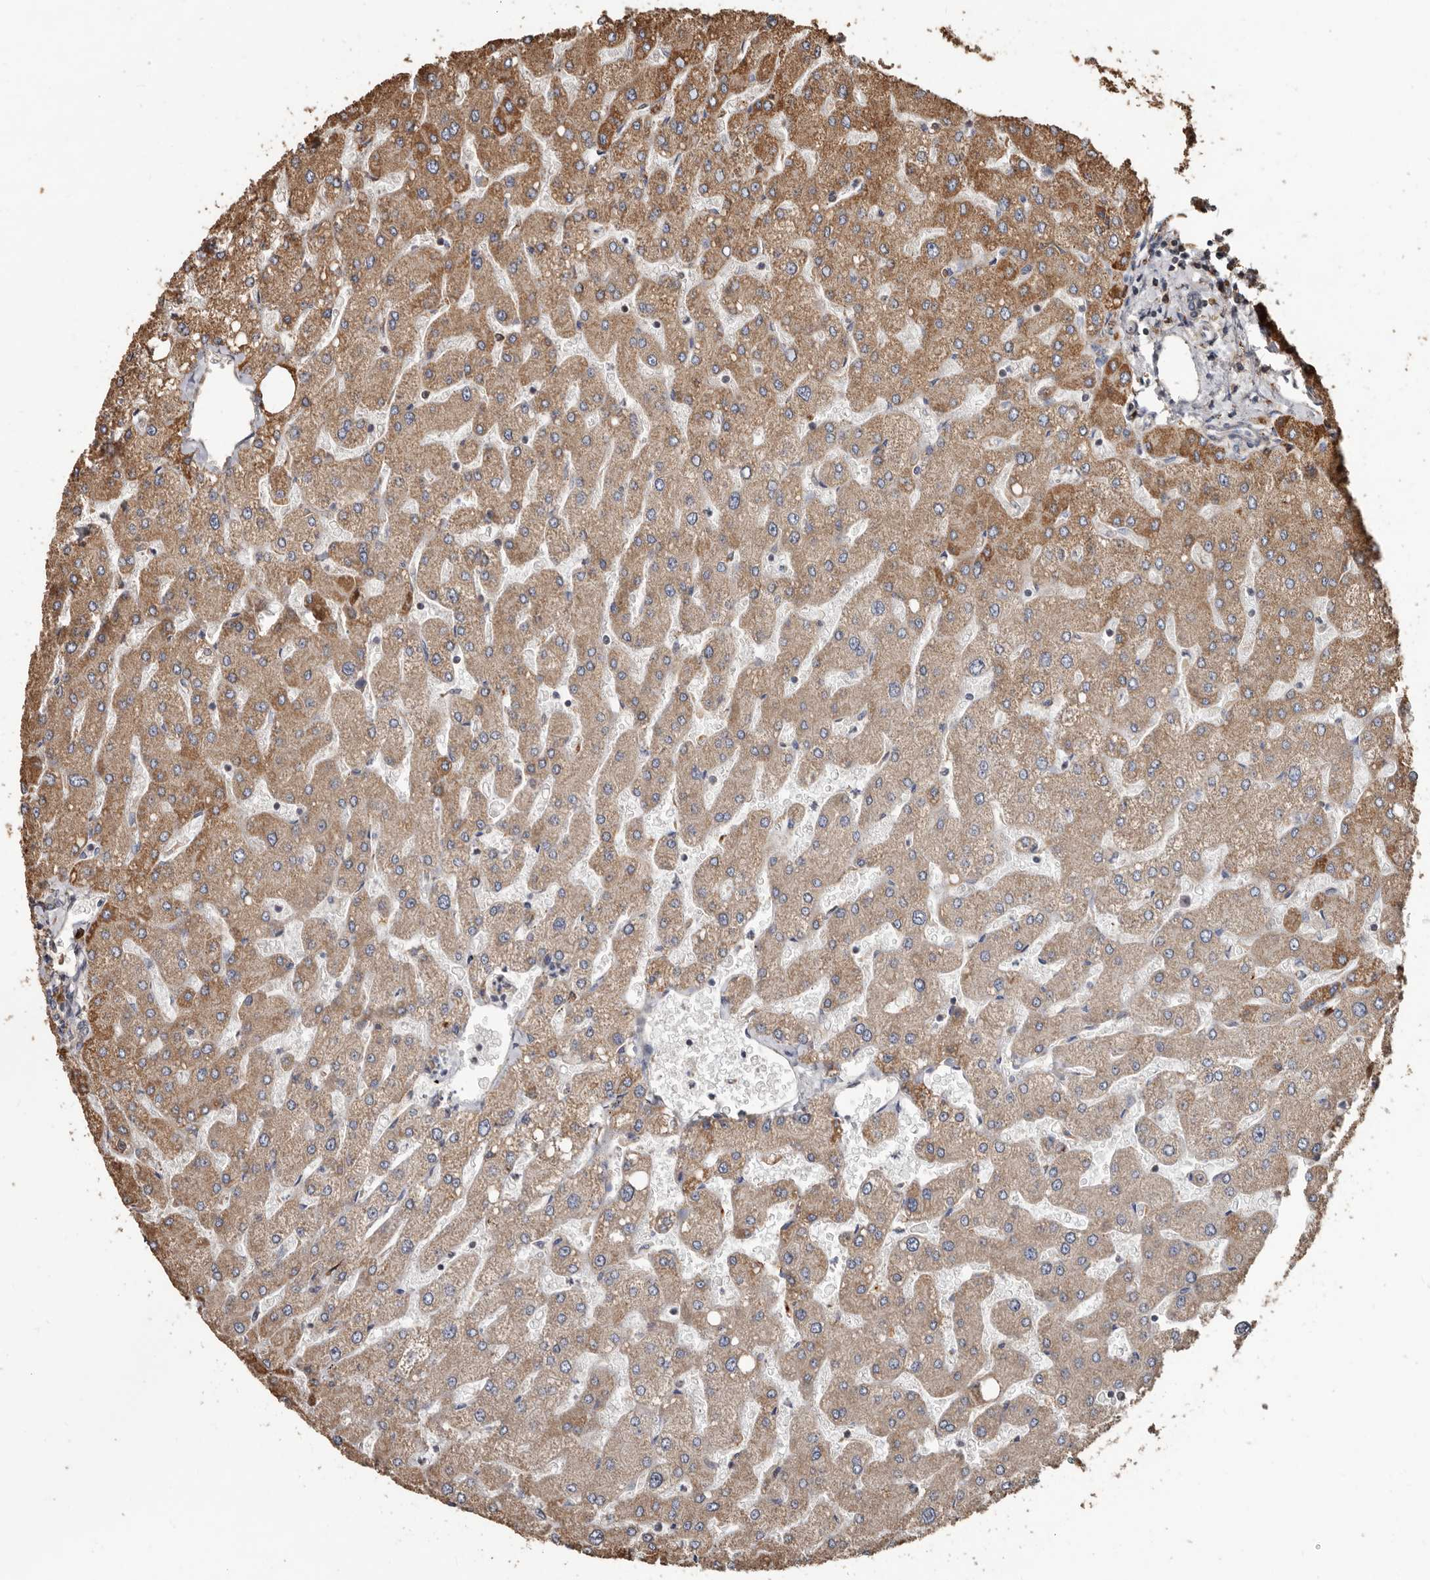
{"staining": {"intensity": "negative", "quantity": "none", "location": "none"}, "tissue": "liver", "cell_type": "Cholangiocytes", "image_type": "normal", "snomed": [{"axis": "morphology", "description": "Normal tissue, NOS"}, {"axis": "topography", "description": "Liver"}], "caption": "There is no significant staining in cholangiocytes of liver. (DAB immunohistochemistry (IHC), high magnification).", "gene": "OSGIN2", "patient": {"sex": "male", "age": 55}}